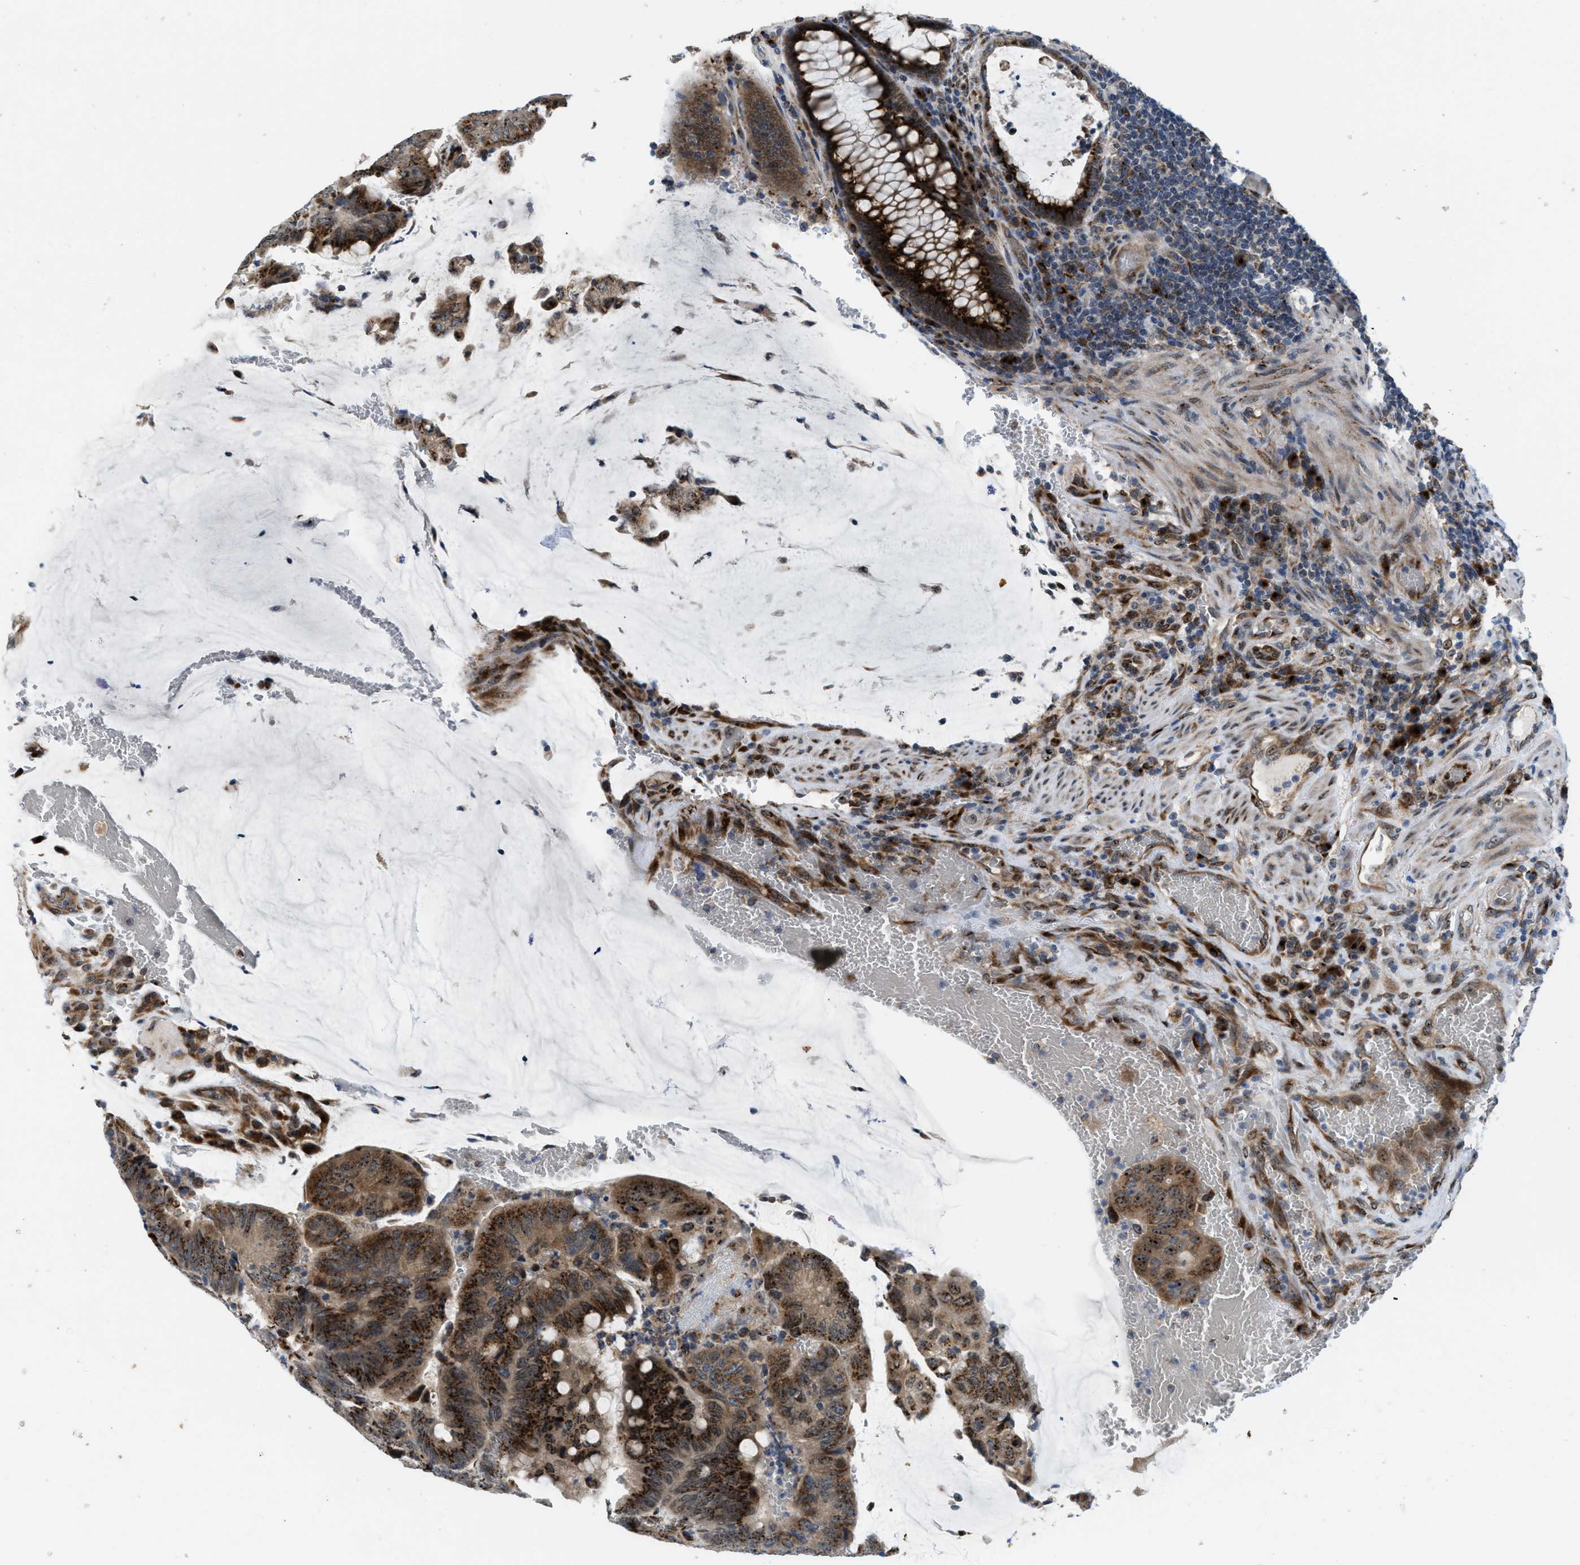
{"staining": {"intensity": "strong", "quantity": ">75%", "location": "cytoplasmic/membranous"}, "tissue": "colorectal cancer", "cell_type": "Tumor cells", "image_type": "cancer", "snomed": [{"axis": "morphology", "description": "Normal tissue, NOS"}, {"axis": "morphology", "description": "Adenocarcinoma, NOS"}, {"axis": "topography", "description": "Rectum"}, {"axis": "topography", "description": "Peripheral nerve tissue"}], "caption": "Human colorectal cancer stained for a protein (brown) shows strong cytoplasmic/membranous positive expression in about >75% of tumor cells.", "gene": "SLC38A10", "patient": {"sex": "male", "age": 92}}